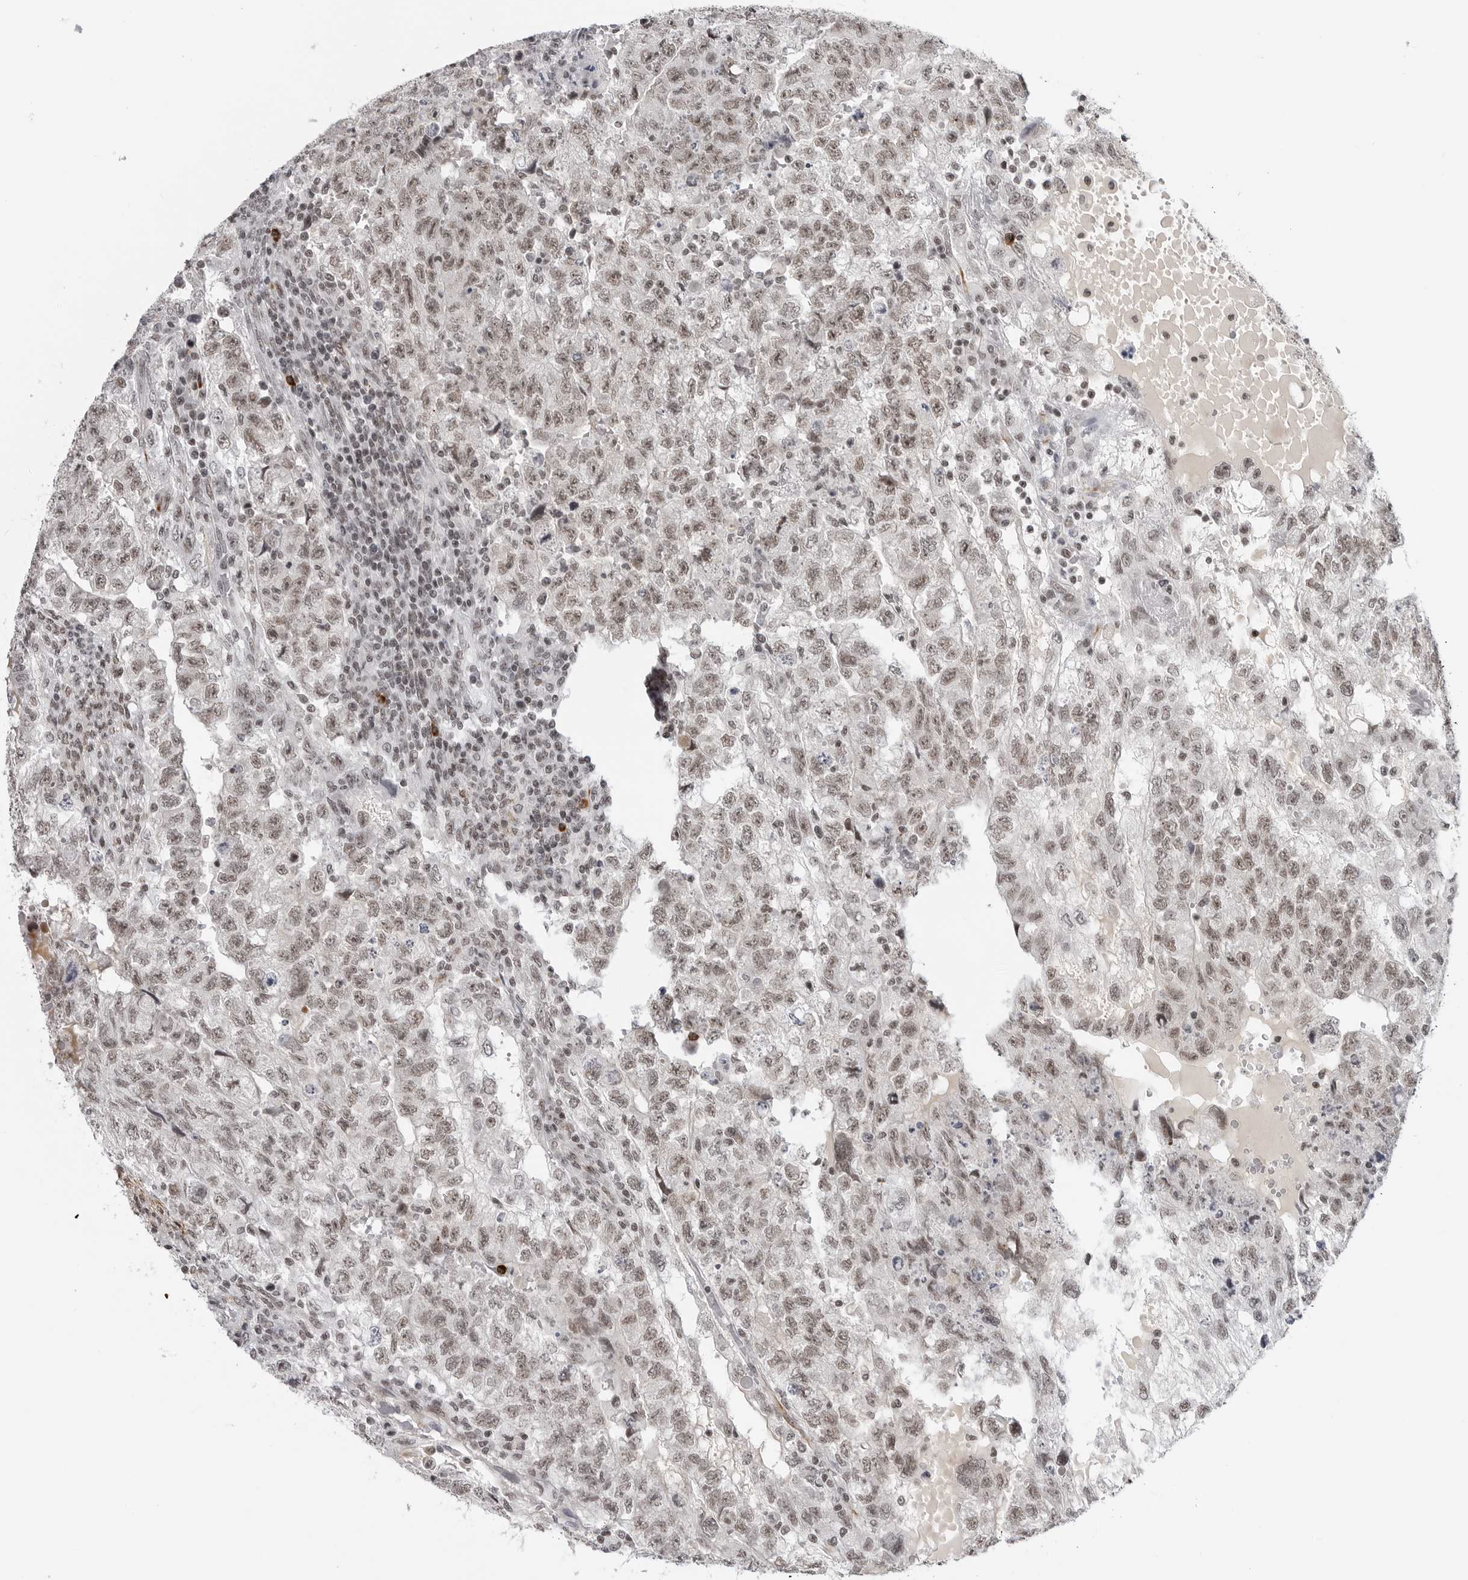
{"staining": {"intensity": "weak", "quantity": ">75%", "location": "nuclear"}, "tissue": "testis cancer", "cell_type": "Tumor cells", "image_type": "cancer", "snomed": [{"axis": "morphology", "description": "Carcinoma, Embryonal, NOS"}, {"axis": "topography", "description": "Testis"}], "caption": "This is a histology image of immunohistochemistry staining of testis cancer, which shows weak staining in the nuclear of tumor cells.", "gene": "TRIM66", "patient": {"sex": "male", "age": 36}}